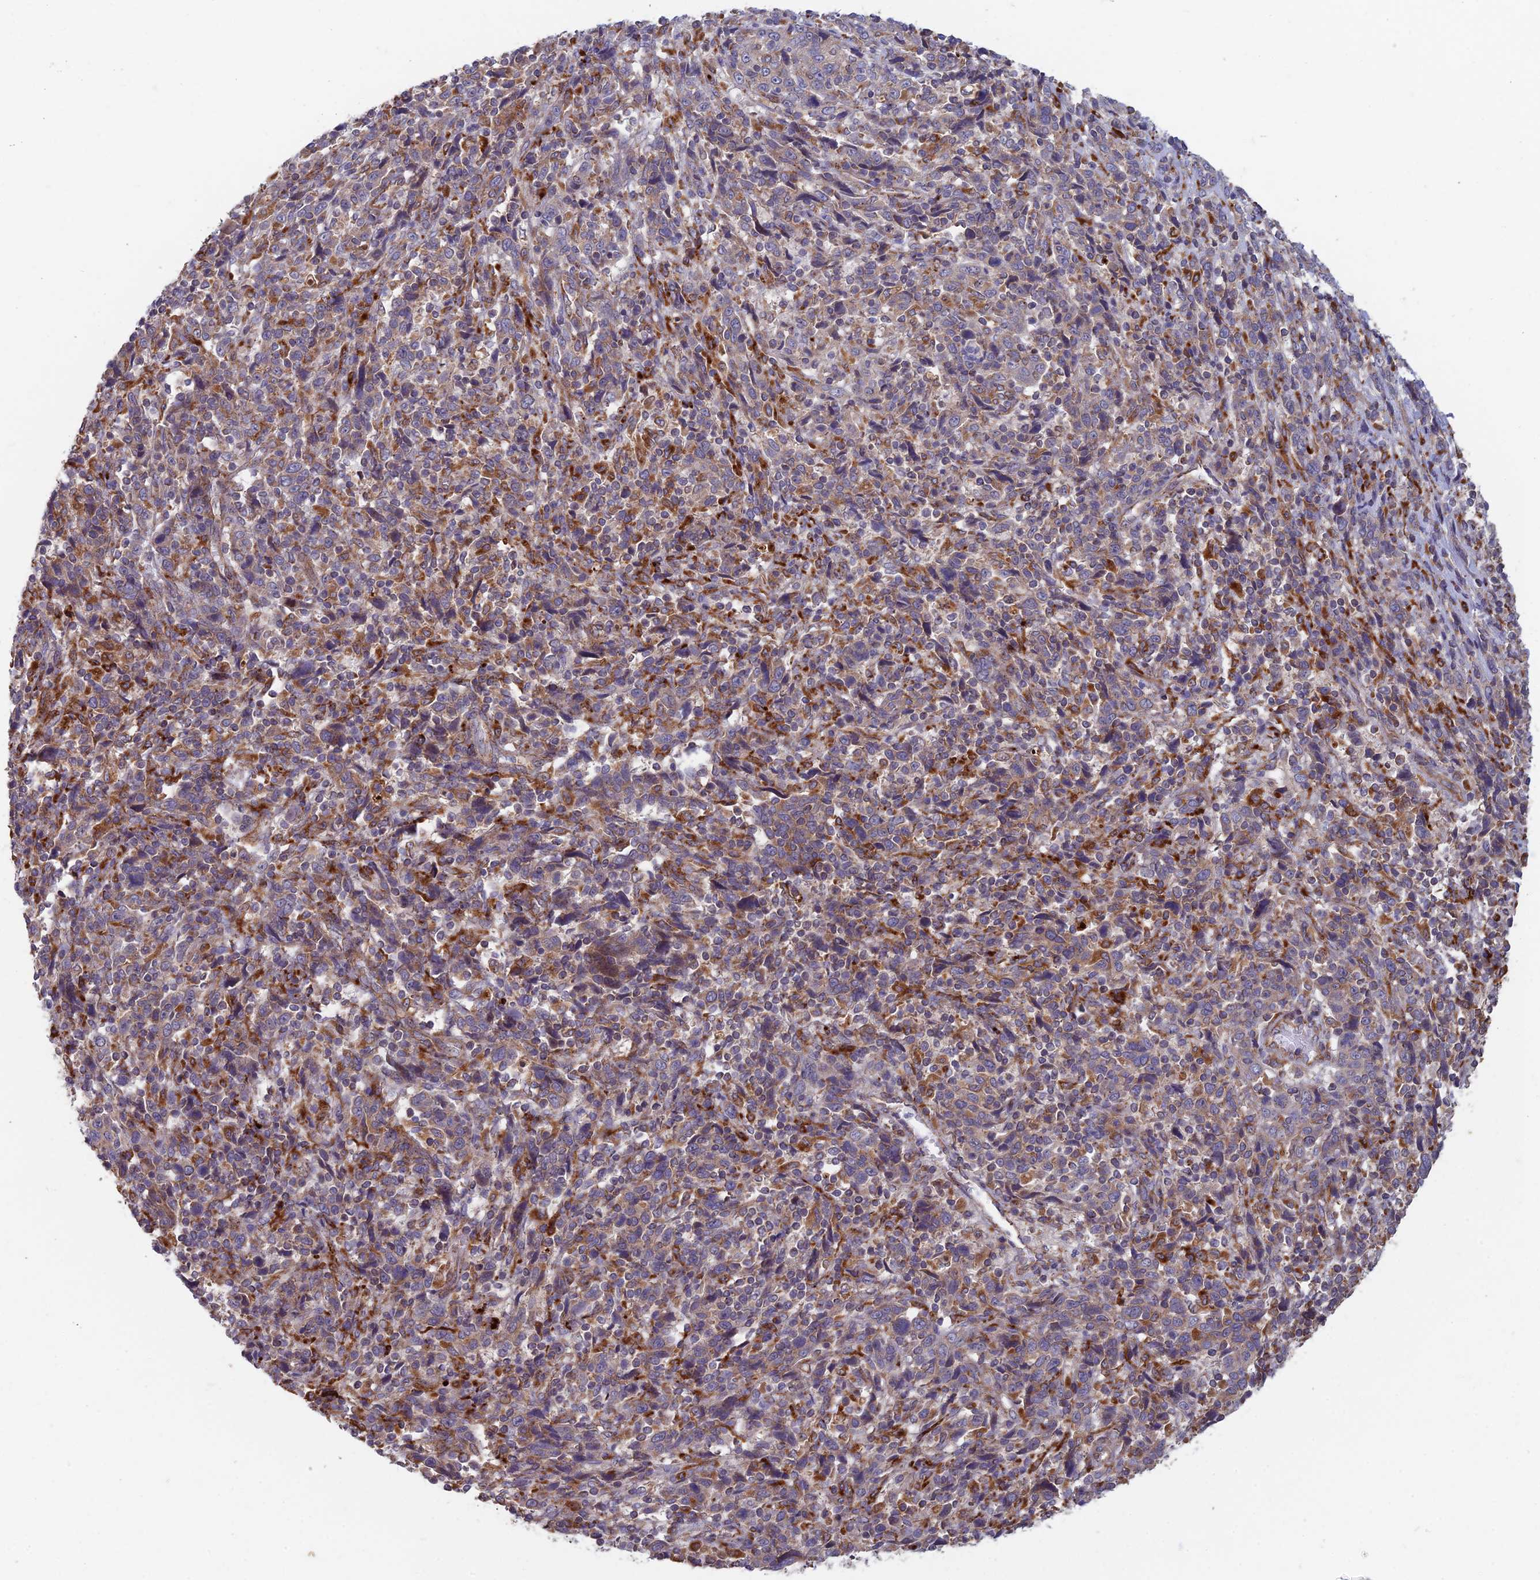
{"staining": {"intensity": "moderate", "quantity": "25%-75%", "location": "cytoplasmic/membranous"}, "tissue": "cervical cancer", "cell_type": "Tumor cells", "image_type": "cancer", "snomed": [{"axis": "morphology", "description": "Squamous cell carcinoma, NOS"}, {"axis": "topography", "description": "Cervix"}], "caption": "Tumor cells exhibit medium levels of moderate cytoplasmic/membranous positivity in about 25%-75% of cells in squamous cell carcinoma (cervical).", "gene": "FOXS1", "patient": {"sex": "female", "age": 46}}